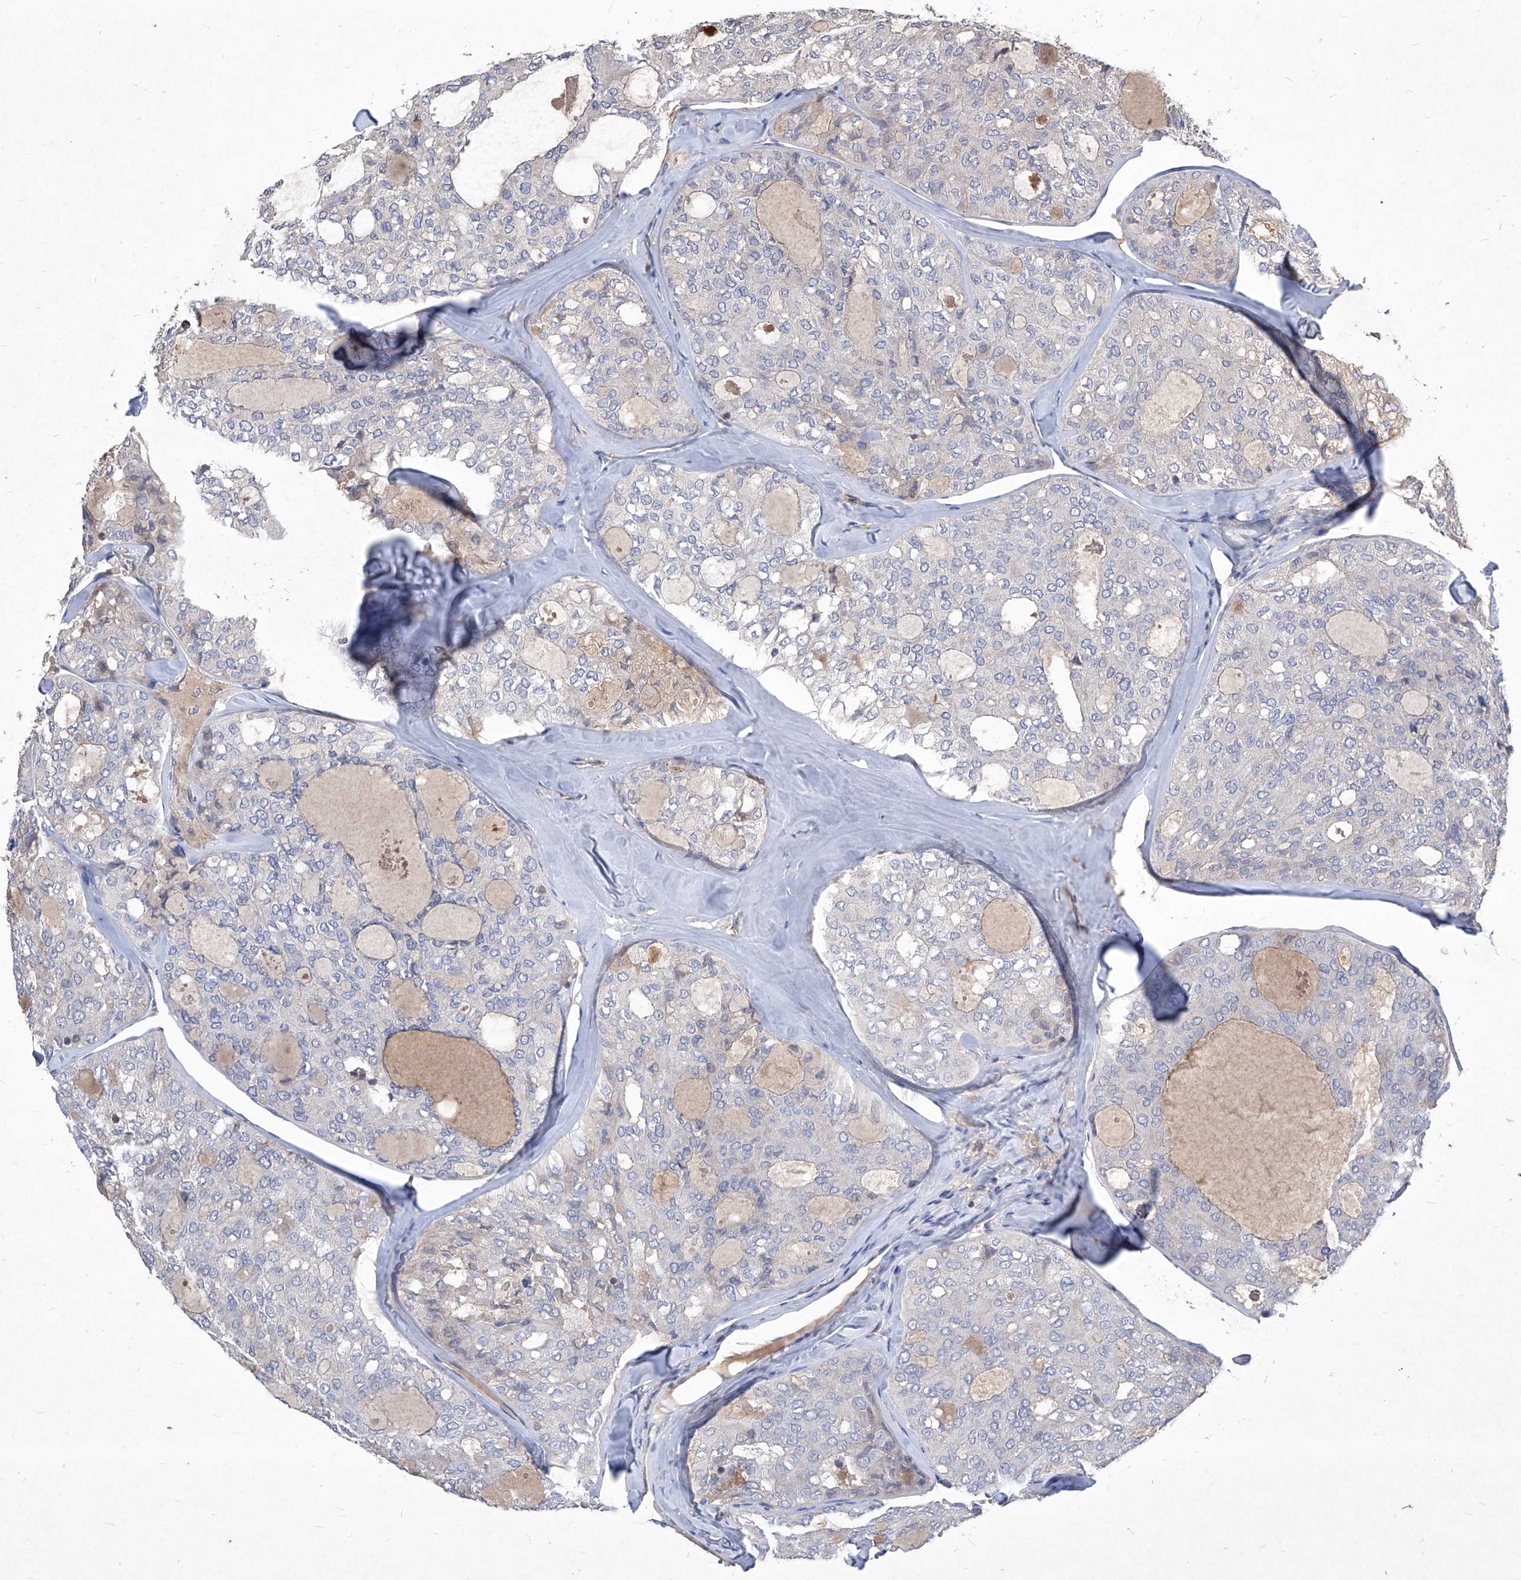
{"staining": {"intensity": "negative", "quantity": "none", "location": "none"}, "tissue": "thyroid cancer", "cell_type": "Tumor cells", "image_type": "cancer", "snomed": [{"axis": "morphology", "description": "Follicular adenoma carcinoma, NOS"}, {"axis": "topography", "description": "Thyroid gland"}], "caption": "DAB immunohistochemical staining of thyroid cancer (follicular adenoma carcinoma) shows no significant positivity in tumor cells. Brightfield microscopy of immunohistochemistry stained with DAB (brown) and hematoxylin (blue), captured at high magnification.", "gene": "SYNGR1", "patient": {"sex": "male", "age": 75}}